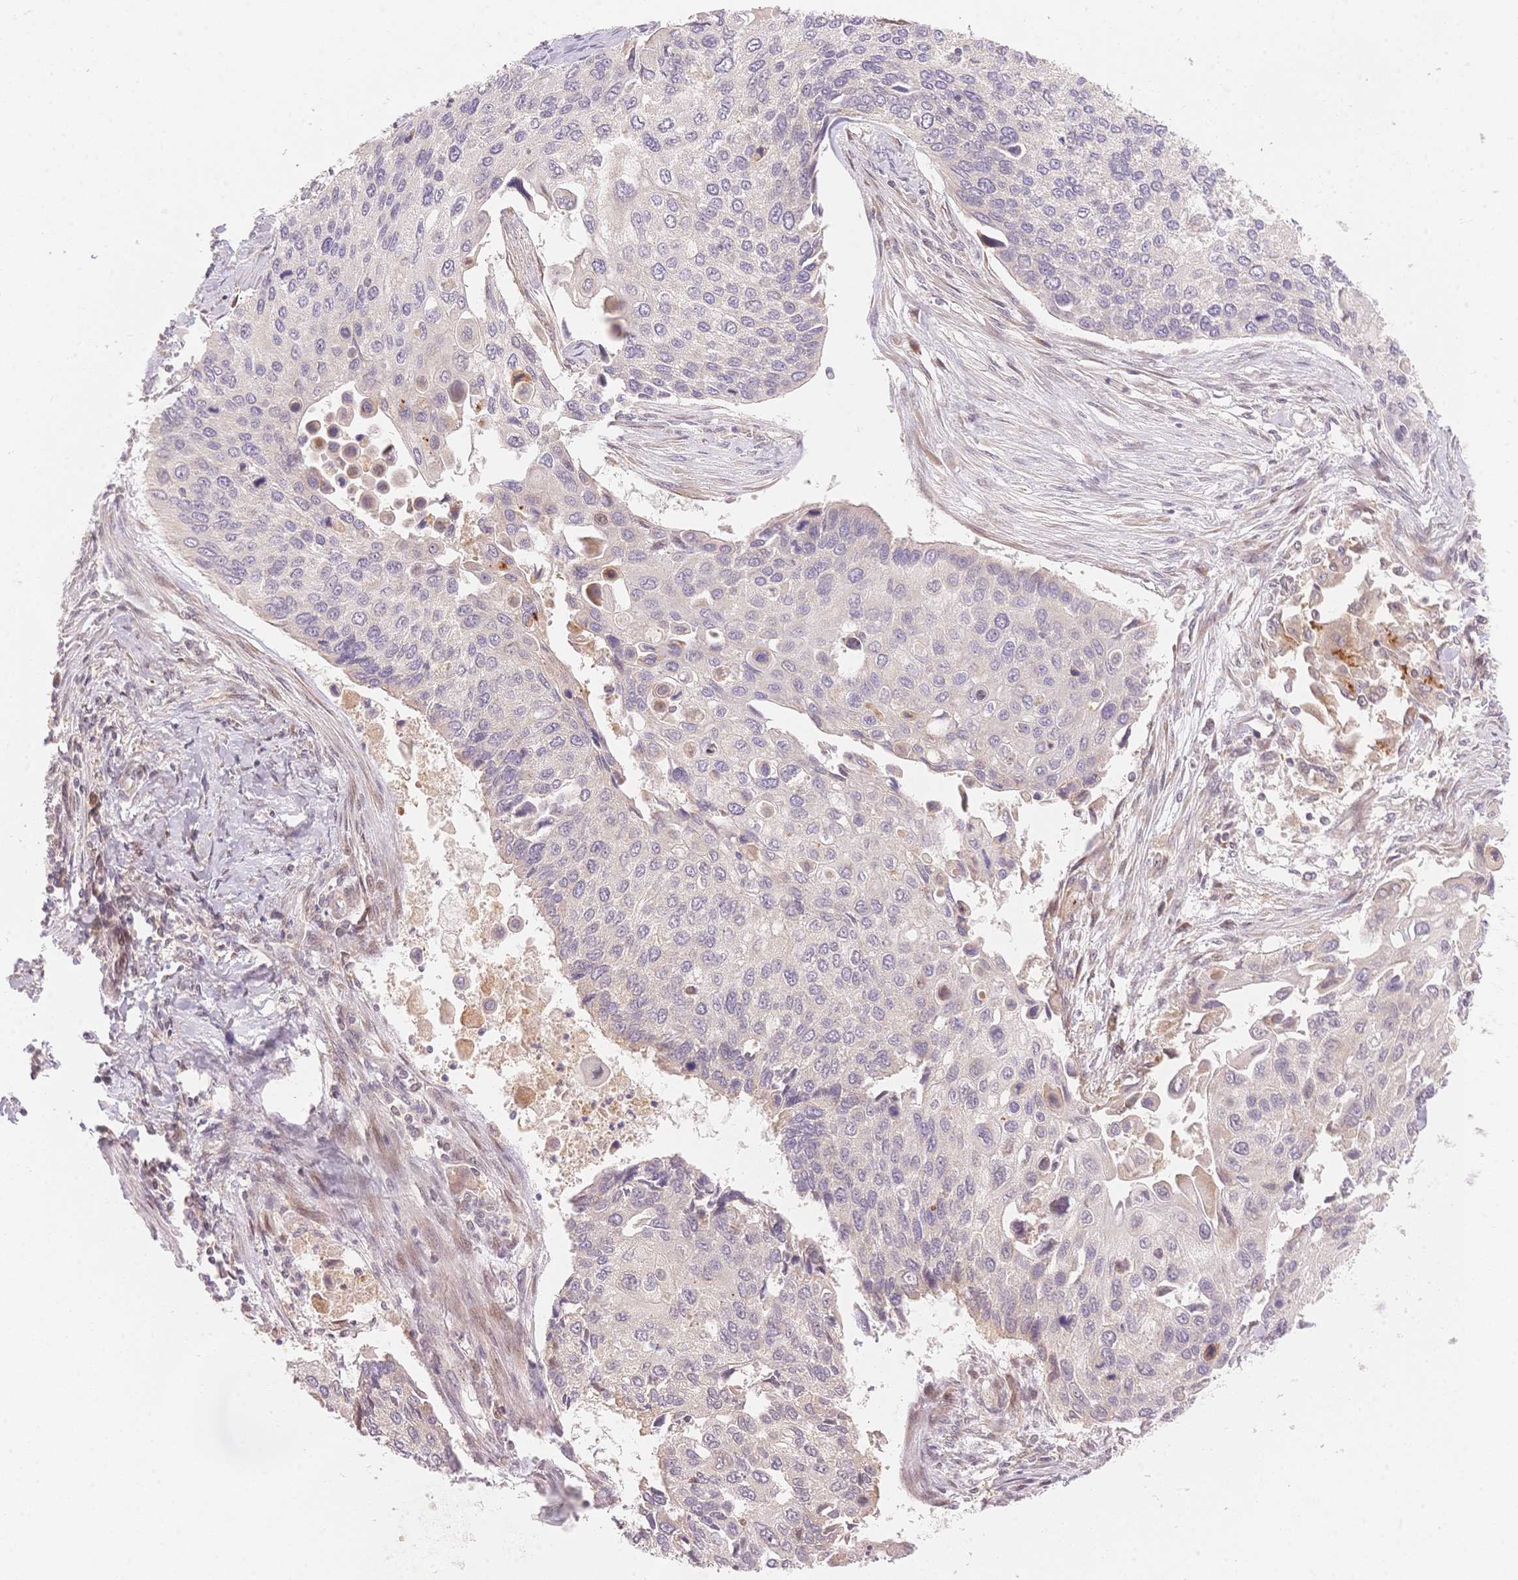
{"staining": {"intensity": "negative", "quantity": "none", "location": "none"}, "tissue": "lung cancer", "cell_type": "Tumor cells", "image_type": "cancer", "snomed": [{"axis": "morphology", "description": "Squamous cell carcinoma, NOS"}, {"axis": "morphology", "description": "Squamous cell carcinoma, metastatic, NOS"}, {"axis": "topography", "description": "Lung"}], "caption": "The immunohistochemistry histopathology image has no significant staining in tumor cells of squamous cell carcinoma (lung) tissue.", "gene": "STK39", "patient": {"sex": "male", "age": 63}}